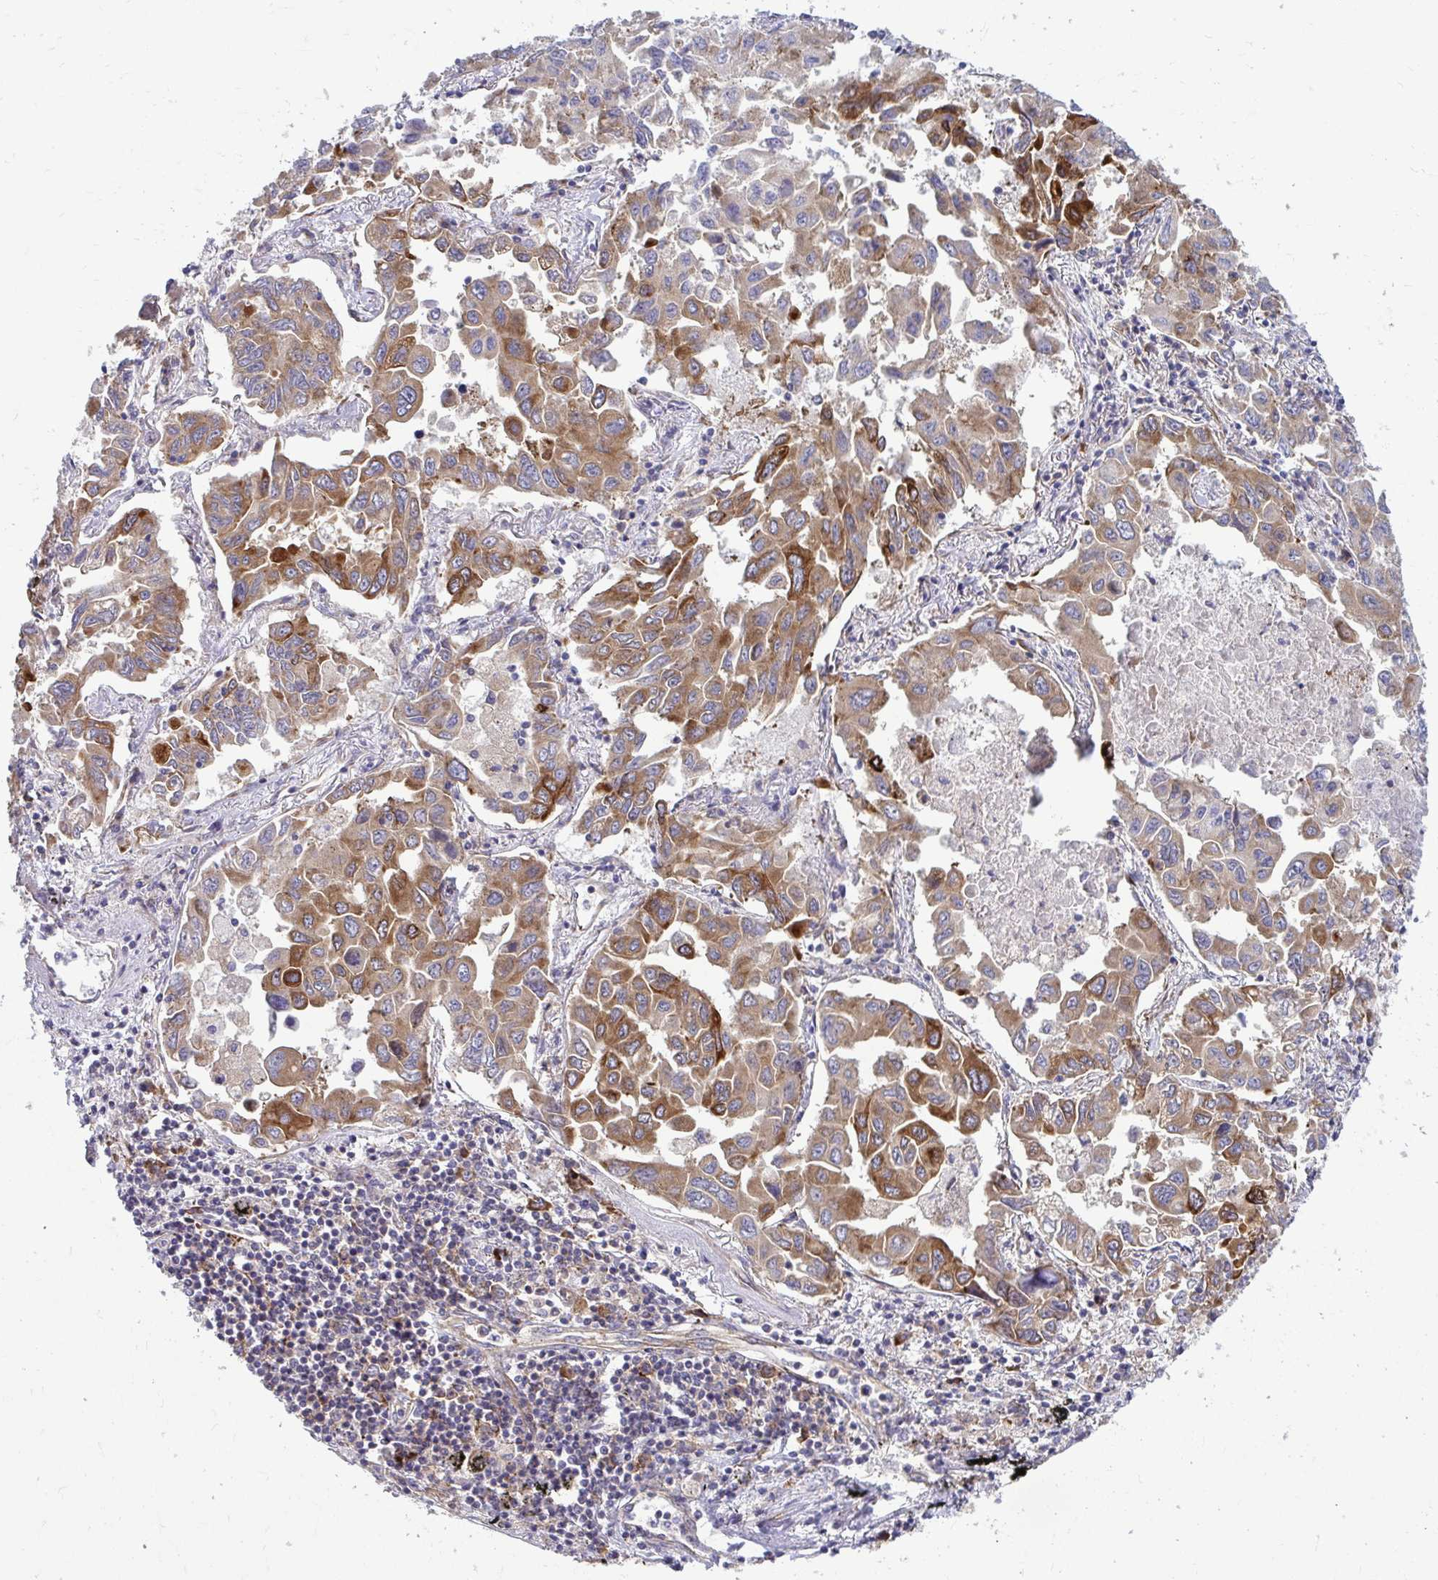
{"staining": {"intensity": "moderate", "quantity": ">75%", "location": "cytoplasmic/membranous"}, "tissue": "lung cancer", "cell_type": "Tumor cells", "image_type": "cancer", "snomed": [{"axis": "morphology", "description": "Adenocarcinoma, NOS"}, {"axis": "topography", "description": "Lung"}], "caption": "This histopathology image displays lung adenocarcinoma stained with immunohistochemistry to label a protein in brown. The cytoplasmic/membranous of tumor cells show moderate positivity for the protein. Nuclei are counter-stained blue.", "gene": "GFPT2", "patient": {"sex": "male", "age": 64}}